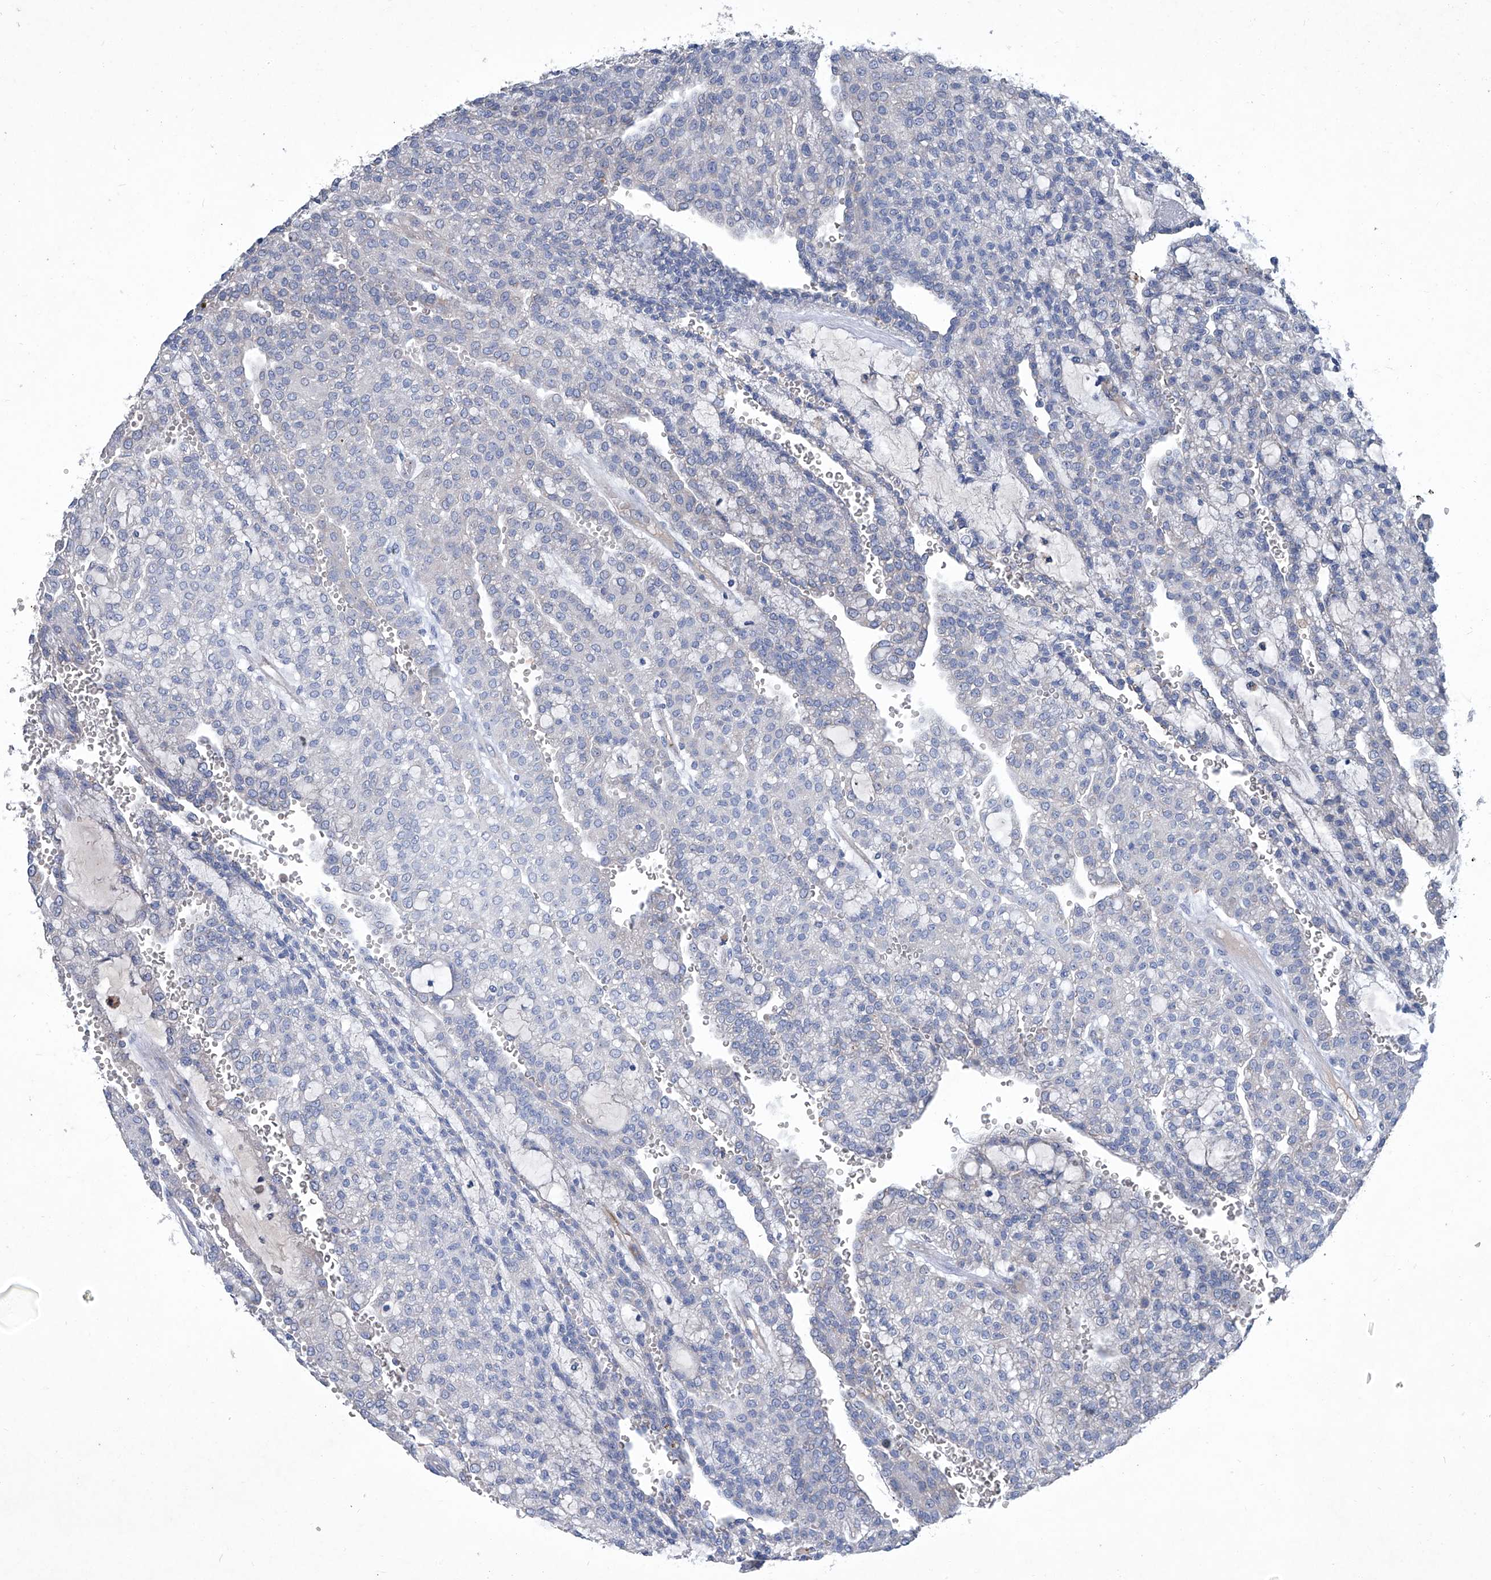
{"staining": {"intensity": "negative", "quantity": "none", "location": "none"}, "tissue": "renal cancer", "cell_type": "Tumor cells", "image_type": "cancer", "snomed": [{"axis": "morphology", "description": "Adenocarcinoma, NOS"}, {"axis": "topography", "description": "Kidney"}], "caption": "Immunohistochemistry photomicrograph of human adenocarcinoma (renal) stained for a protein (brown), which shows no positivity in tumor cells. (Stains: DAB (3,3'-diaminobenzidine) IHC with hematoxylin counter stain, Microscopy: brightfield microscopy at high magnification).", "gene": "MTARC1", "patient": {"sex": "male", "age": 63}}